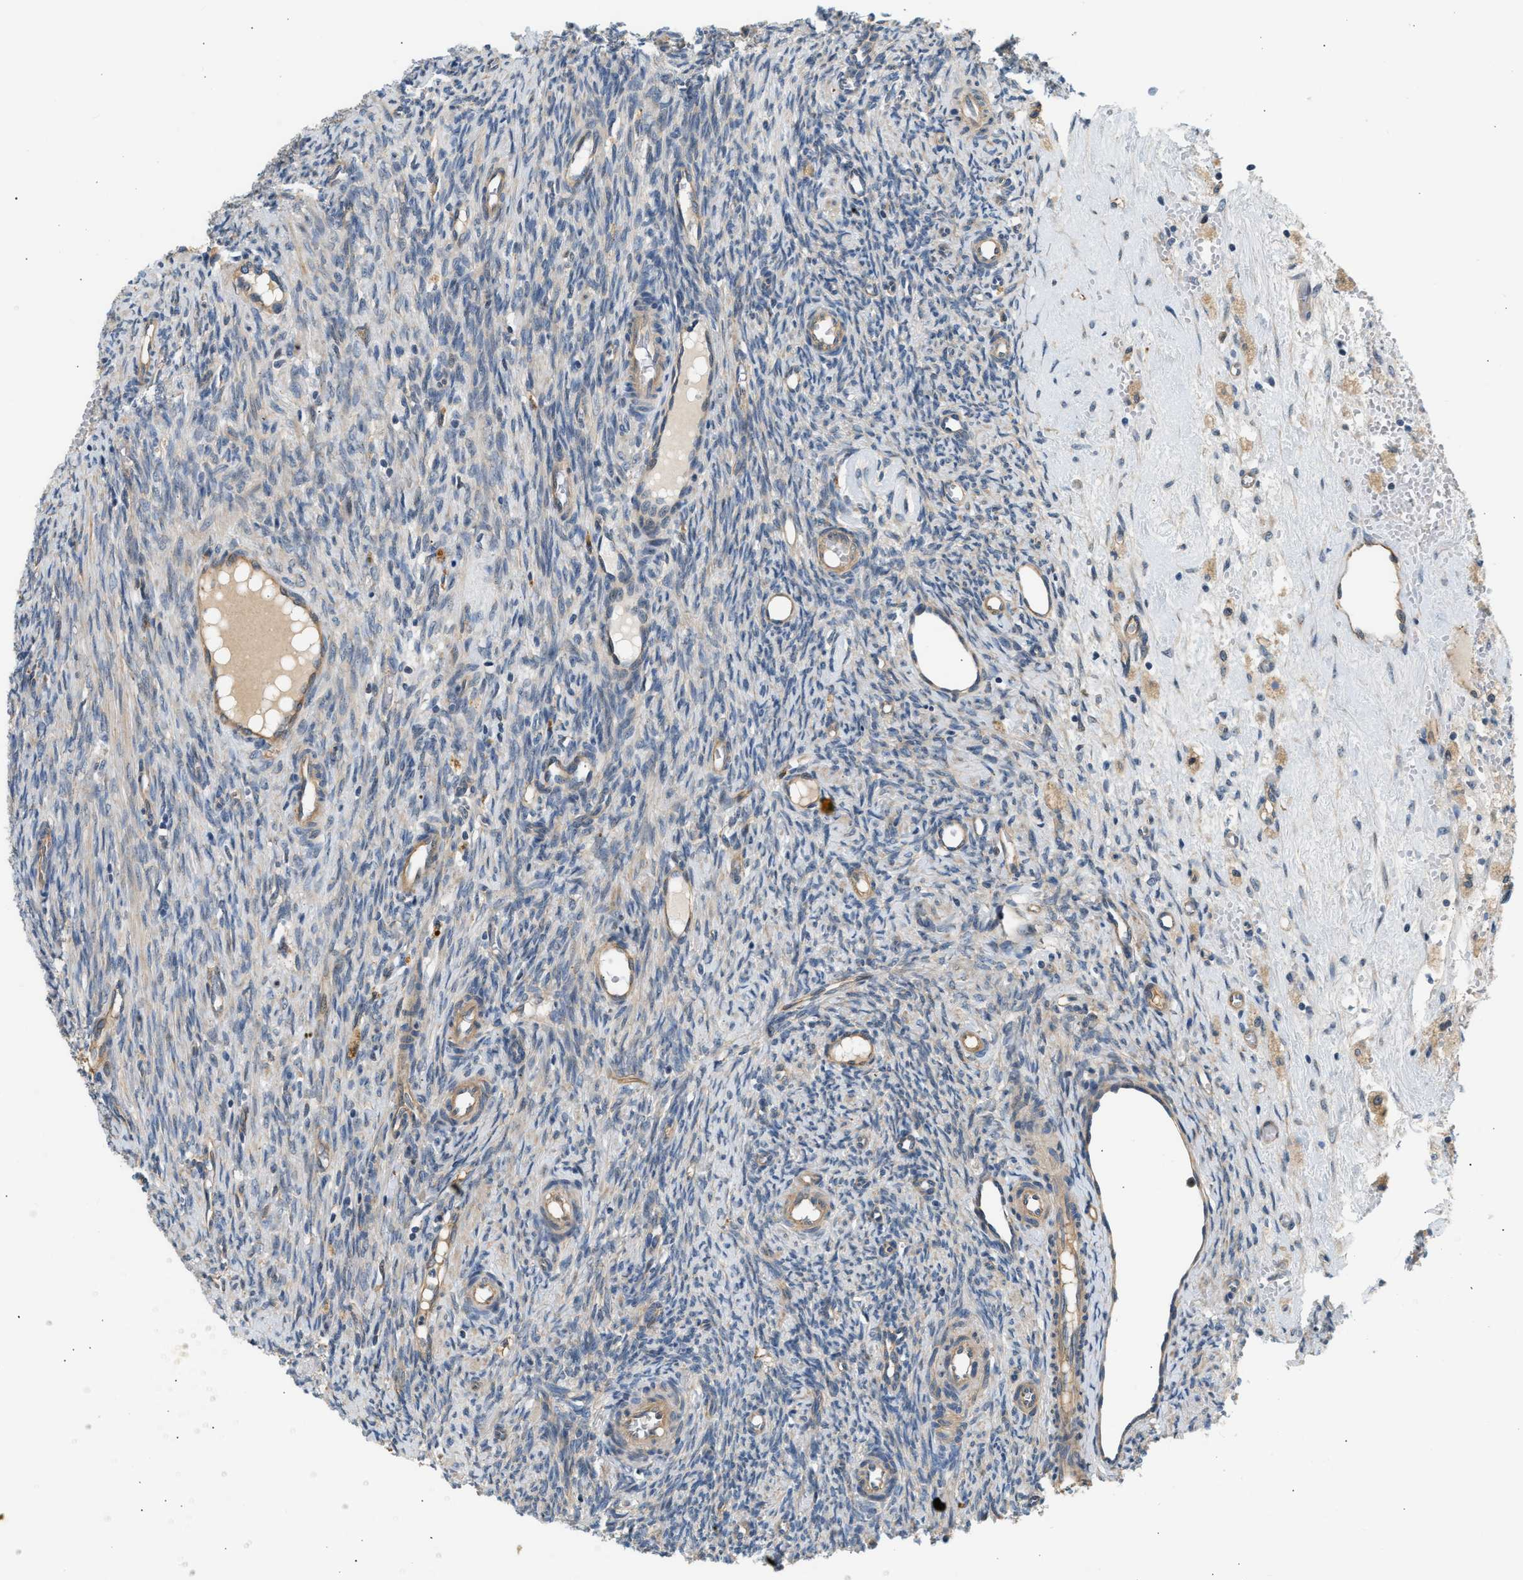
{"staining": {"intensity": "moderate", "quantity": ">75%", "location": "cytoplasmic/membranous"}, "tissue": "ovary", "cell_type": "Follicle cells", "image_type": "normal", "snomed": [{"axis": "morphology", "description": "Normal tissue, NOS"}, {"axis": "topography", "description": "Ovary"}], "caption": "Moderate cytoplasmic/membranous staining is appreciated in approximately >75% of follicle cells in benign ovary.", "gene": "WDR31", "patient": {"sex": "female", "age": 41}}